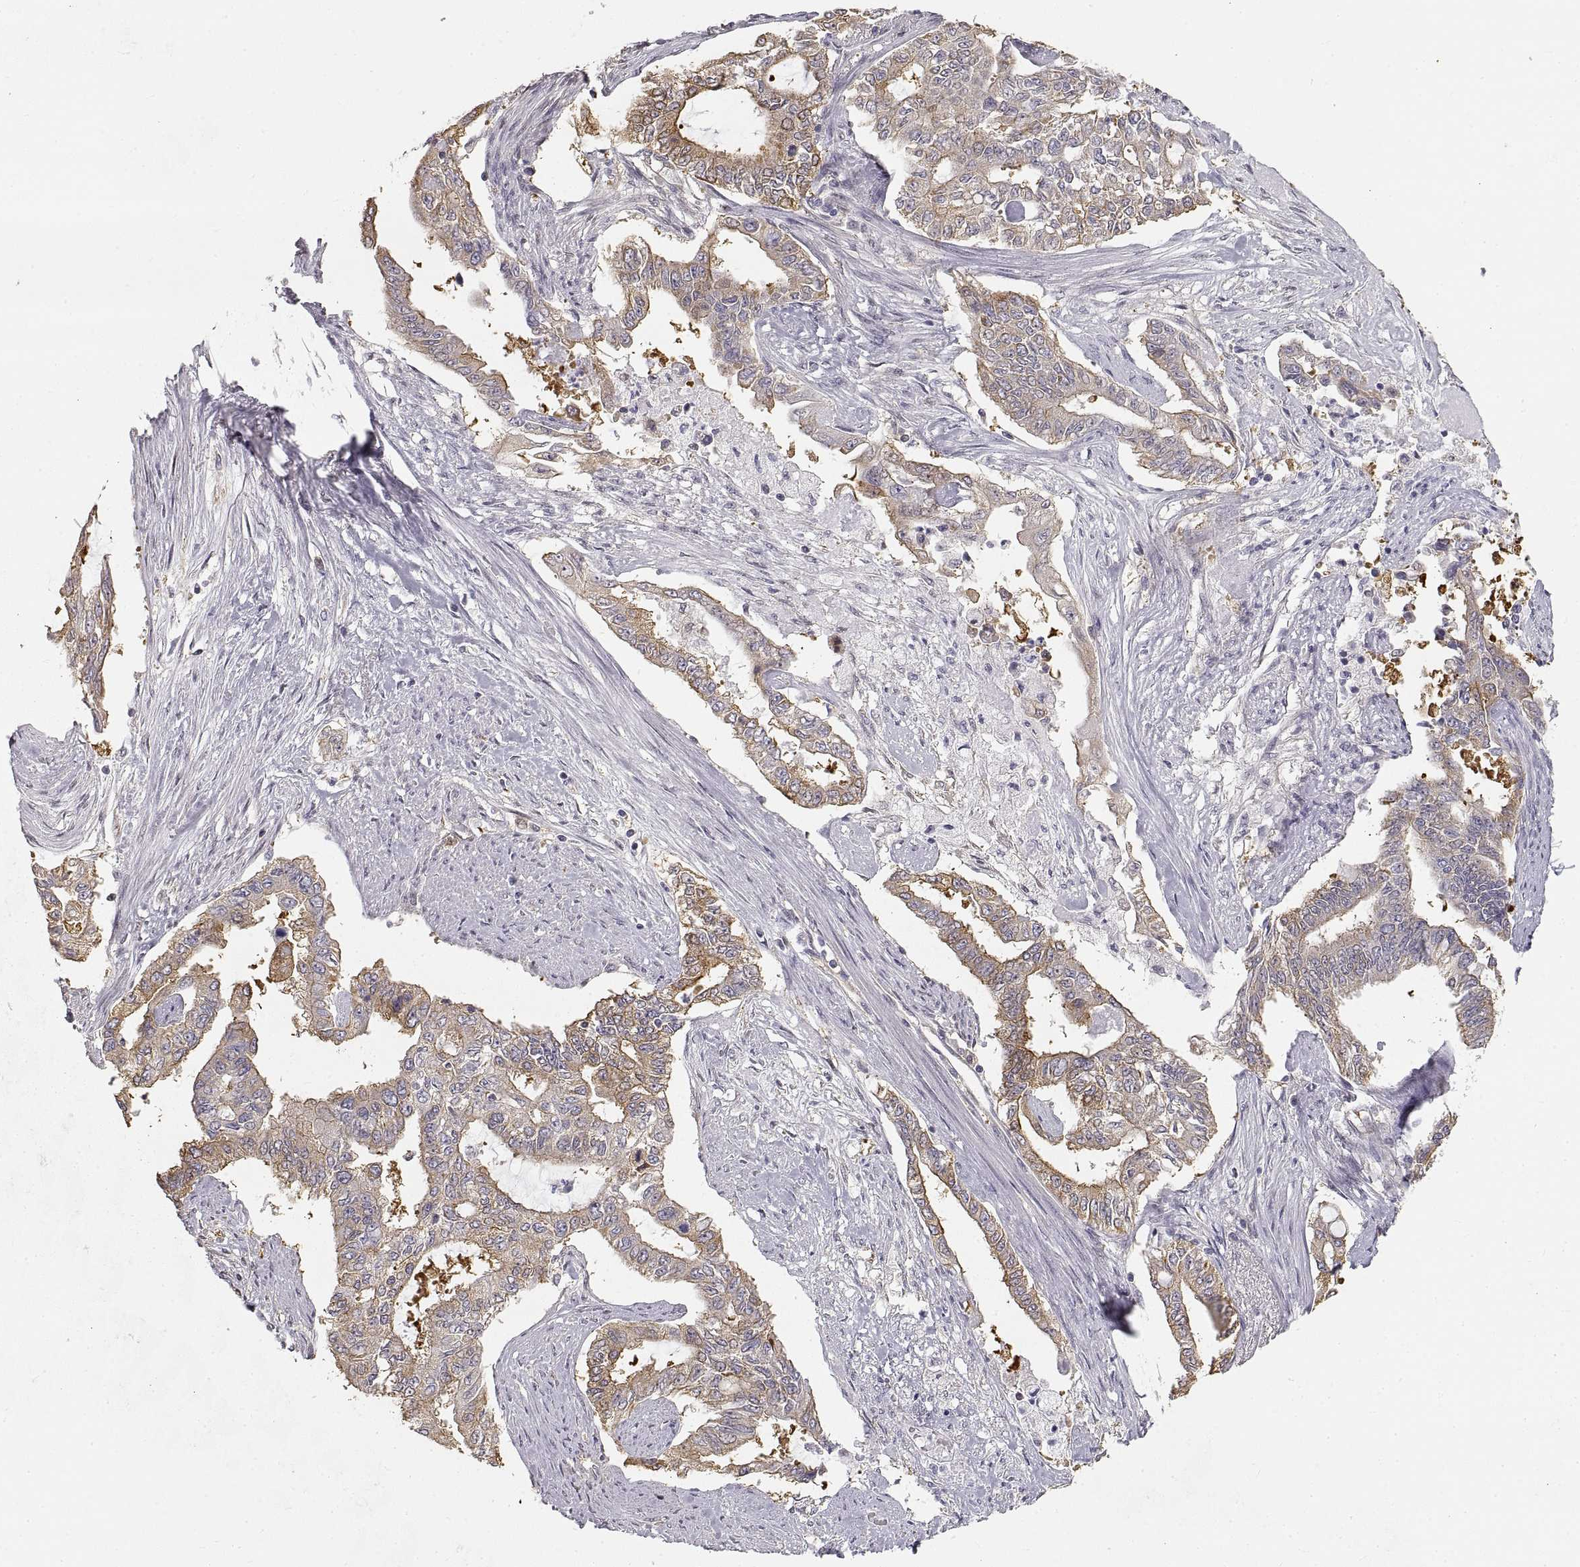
{"staining": {"intensity": "moderate", "quantity": "25%-75%", "location": "cytoplasmic/membranous"}, "tissue": "endometrial cancer", "cell_type": "Tumor cells", "image_type": "cancer", "snomed": [{"axis": "morphology", "description": "Adenocarcinoma, NOS"}, {"axis": "topography", "description": "Uterus"}], "caption": "Endometrial cancer stained with a protein marker shows moderate staining in tumor cells.", "gene": "HSP90AB1", "patient": {"sex": "female", "age": 59}}